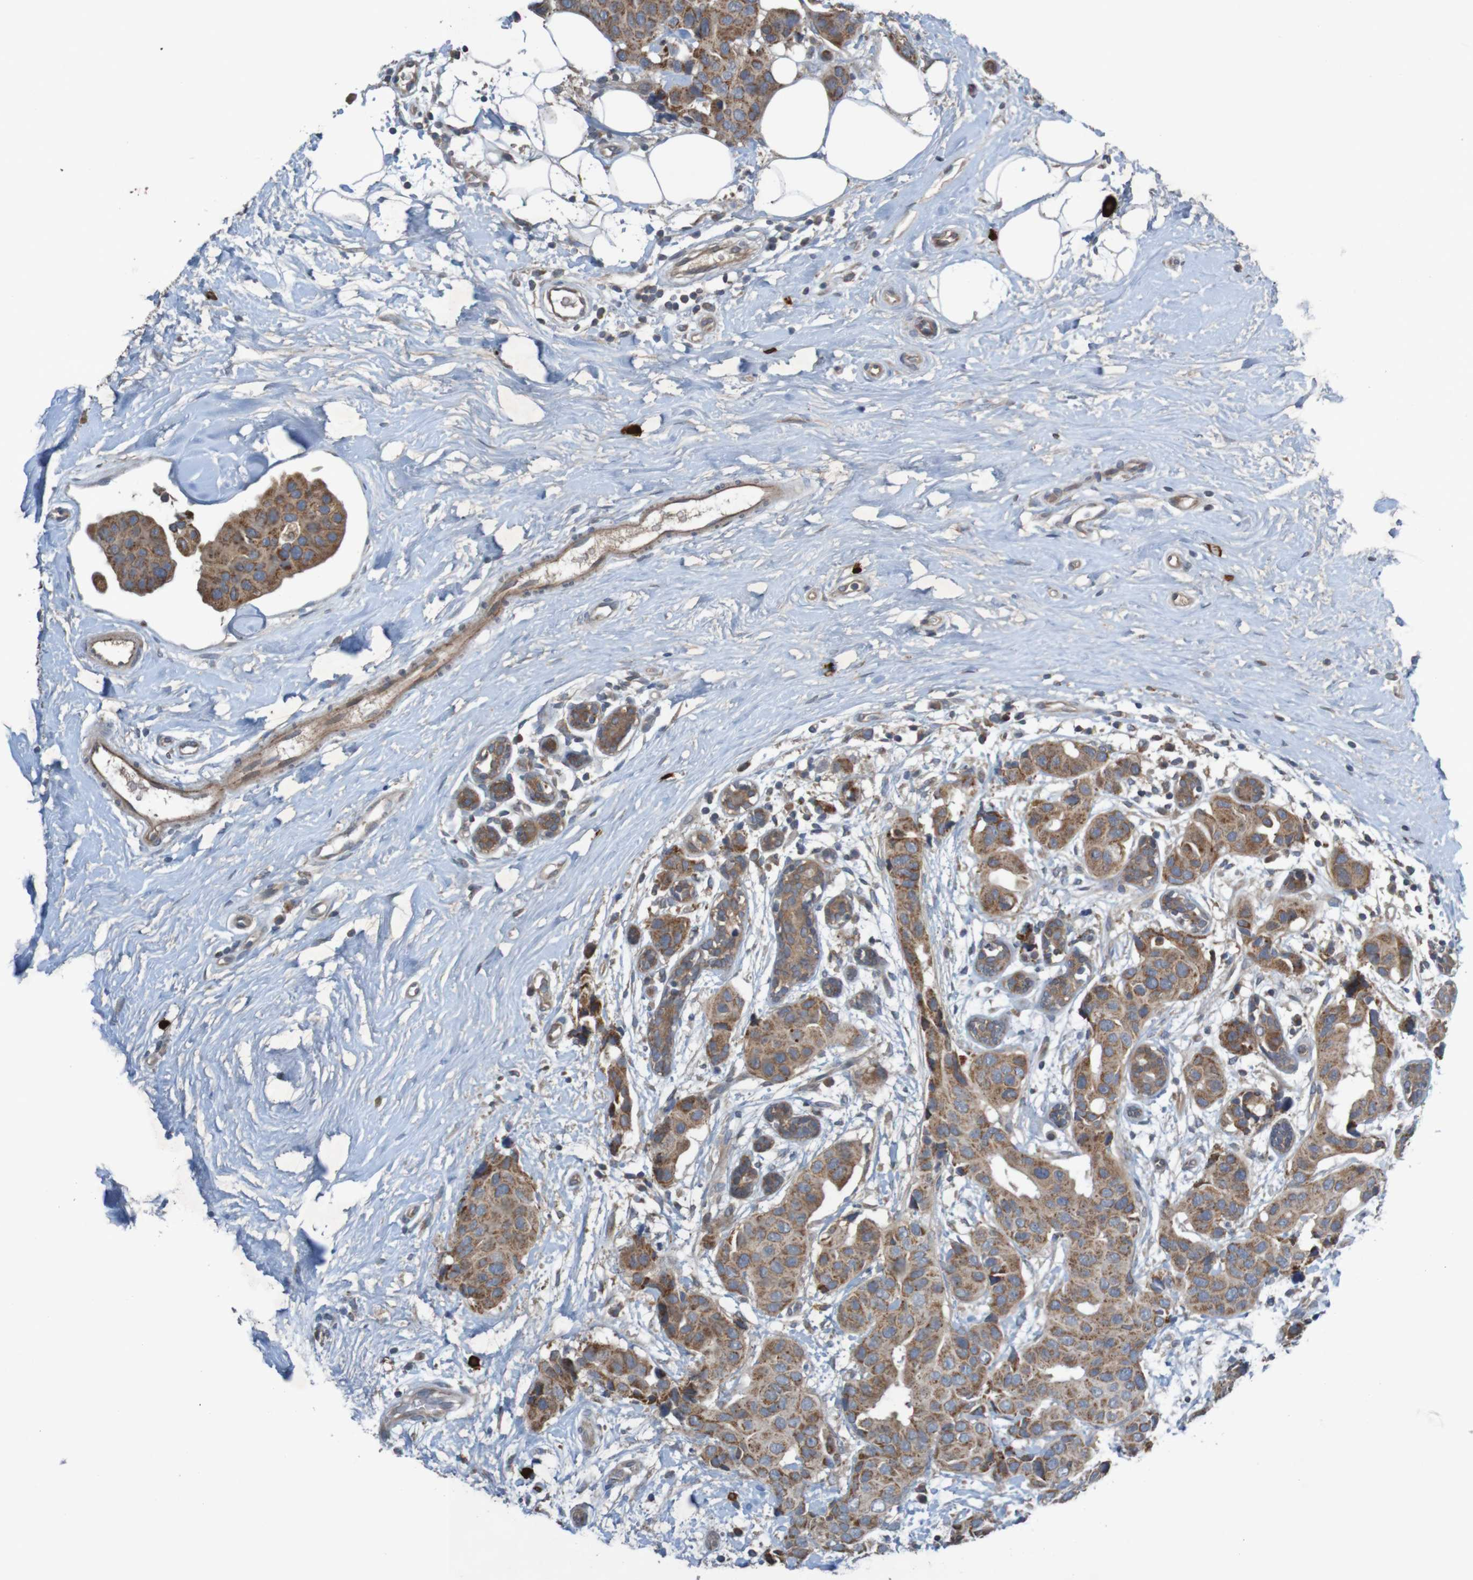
{"staining": {"intensity": "moderate", "quantity": ">75%", "location": "cytoplasmic/membranous"}, "tissue": "breast cancer", "cell_type": "Tumor cells", "image_type": "cancer", "snomed": [{"axis": "morphology", "description": "Normal tissue, NOS"}, {"axis": "morphology", "description": "Duct carcinoma"}, {"axis": "topography", "description": "Breast"}], "caption": "Breast infiltrating ductal carcinoma stained with a protein marker demonstrates moderate staining in tumor cells.", "gene": "B3GAT2", "patient": {"sex": "female", "age": 39}}